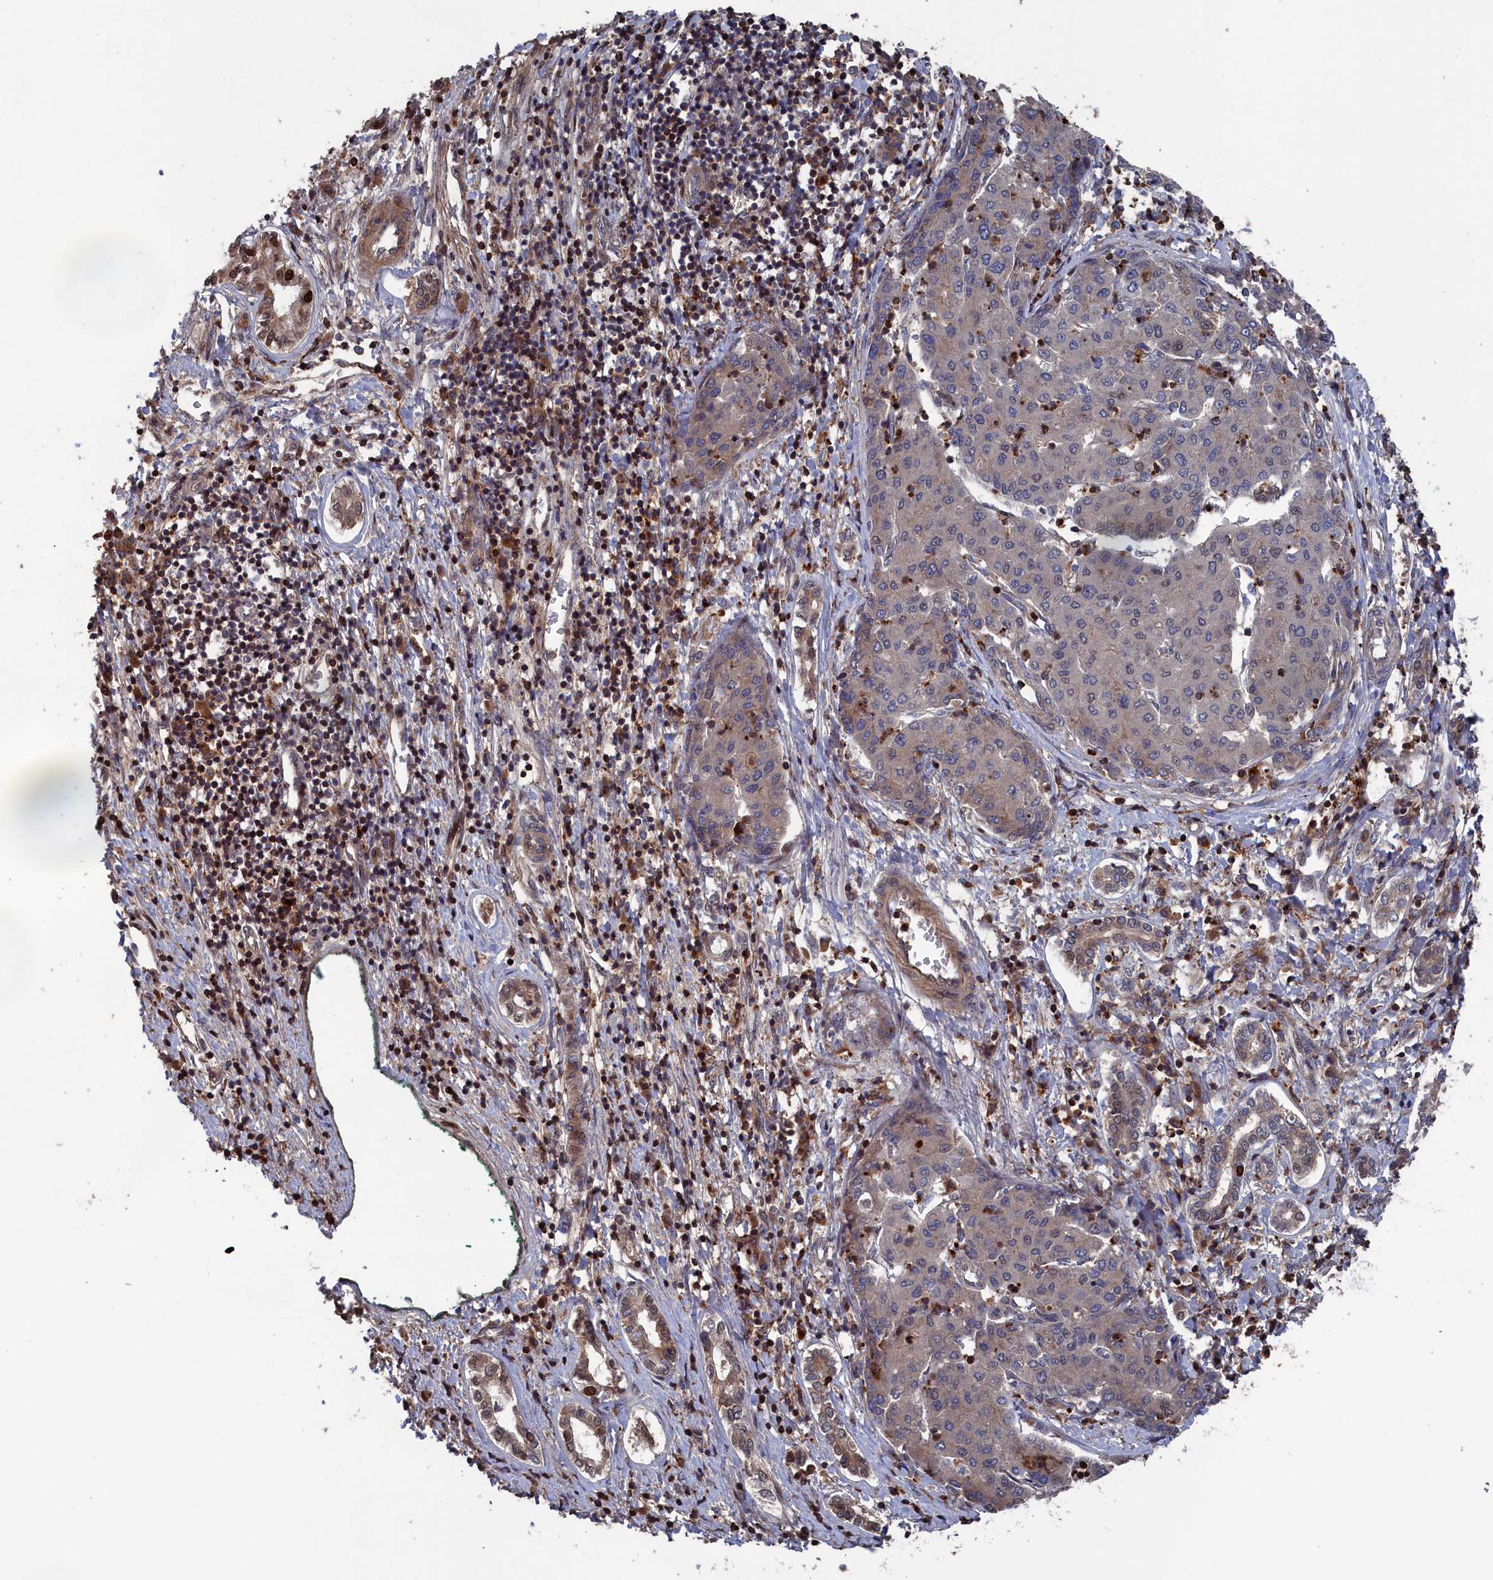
{"staining": {"intensity": "moderate", "quantity": "<25%", "location": "nuclear"}, "tissue": "liver cancer", "cell_type": "Tumor cells", "image_type": "cancer", "snomed": [{"axis": "morphology", "description": "Carcinoma, Hepatocellular, NOS"}, {"axis": "topography", "description": "Liver"}], "caption": "Human liver cancer stained with a protein marker exhibits moderate staining in tumor cells.", "gene": "PLA2G15", "patient": {"sex": "male", "age": 65}}